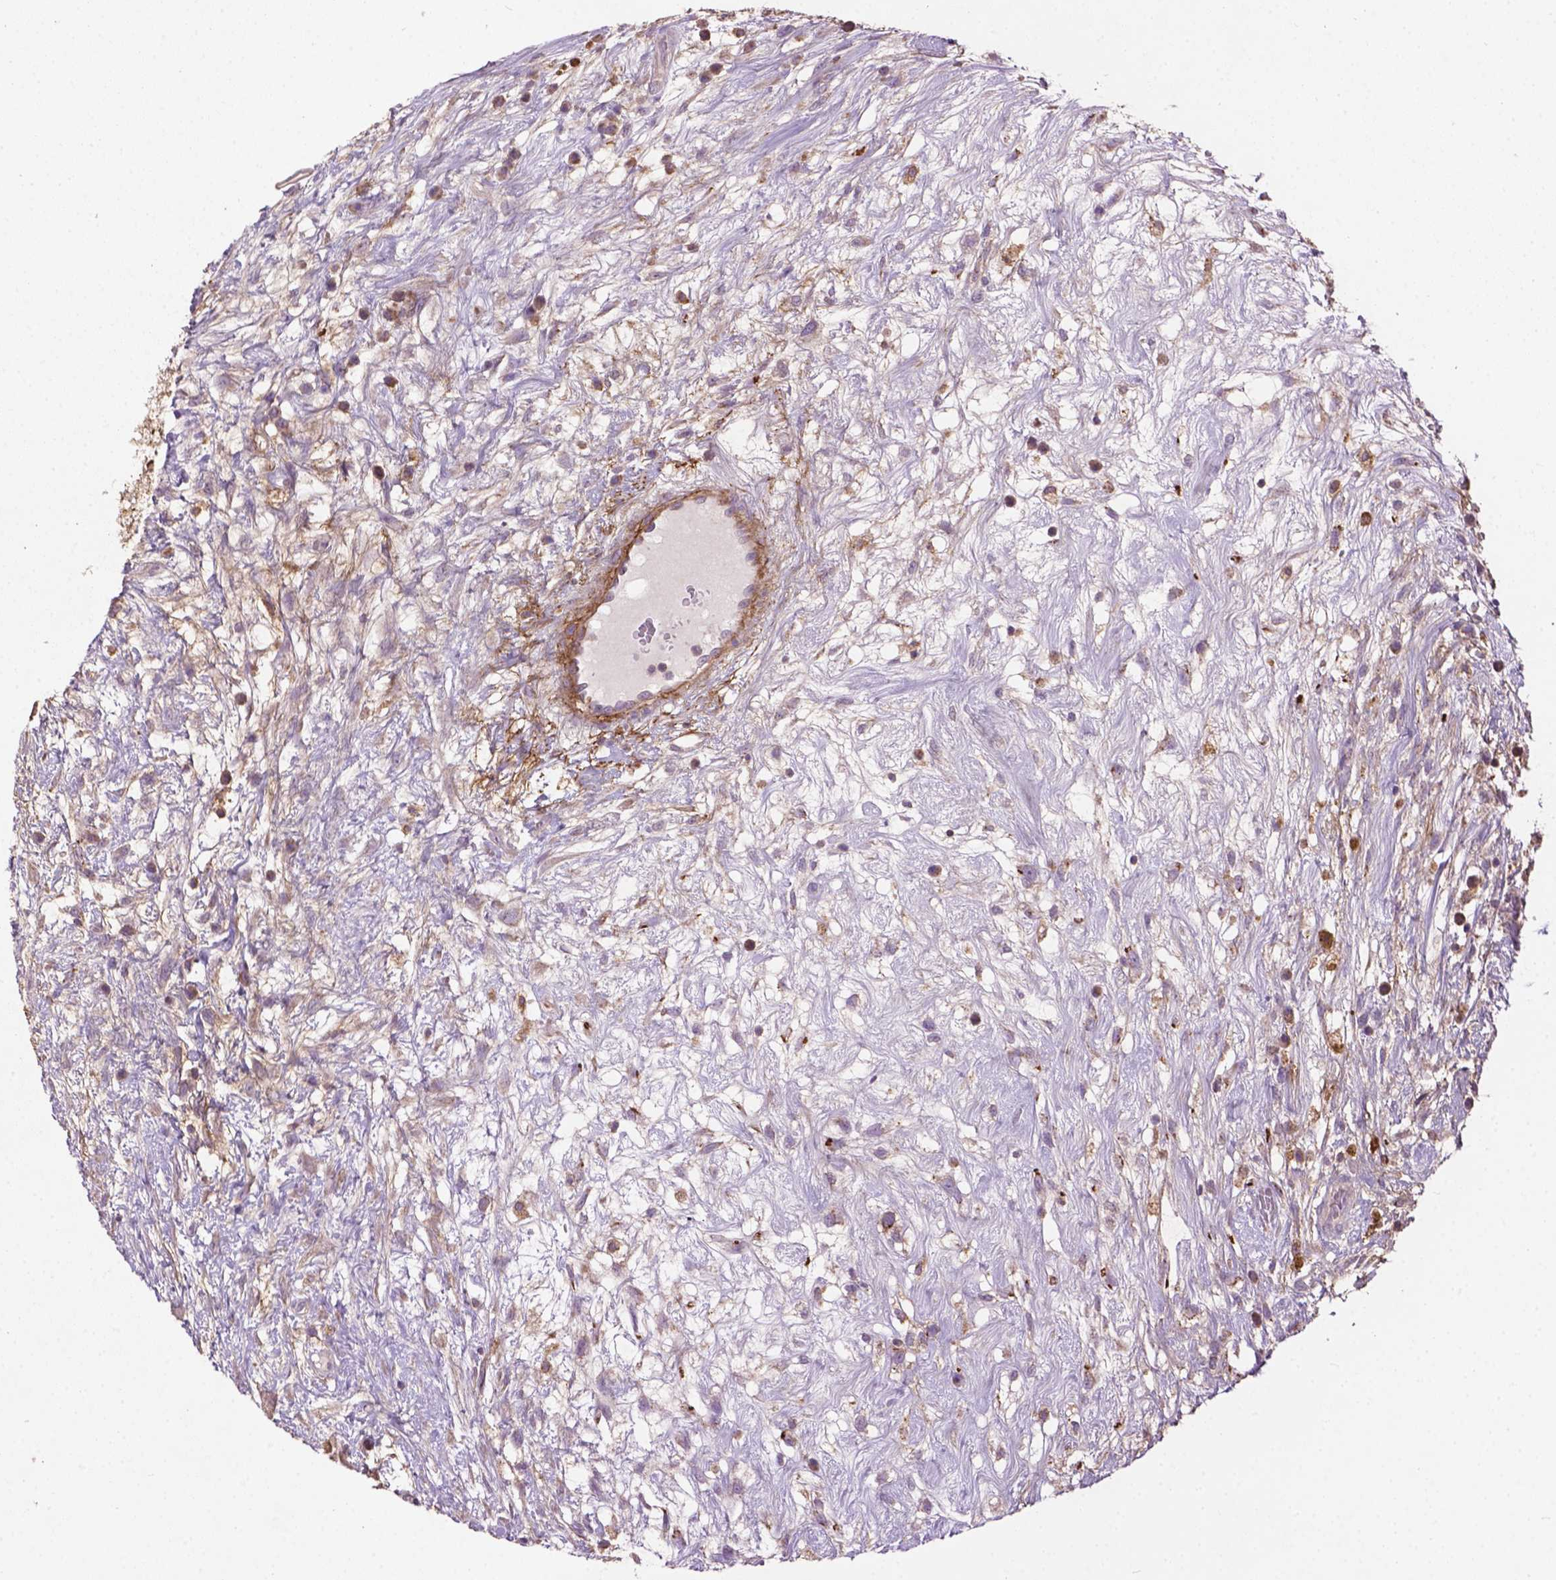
{"staining": {"intensity": "negative", "quantity": "none", "location": "none"}, "tissue": "testis cancer", "cell_type": "Tumor cells", "image_type": "cancer", "snomed": [{"axis": "morphology", "description": "Normal tissue, NOS"}, {"axis": "morphology", "description": "Carcinoma, Embryonal, NOS"}, {"axis": "topography", "description": "Testis"}], "caption": "DAB (3,3'-diaminobenzidine) immunohistochemical staining of testis embryonal carcinoma demonstrates no significant staining in tumor cells. The staining was performed using DAB (3,3'-diaminobenzidine) to visualize the protein expression in brown, while the nuclei were stained in blue with hematoxylin (Magnification: 20x).", "gene": "LRRC3C", "patient": {"sex": "male", "age": 32}}